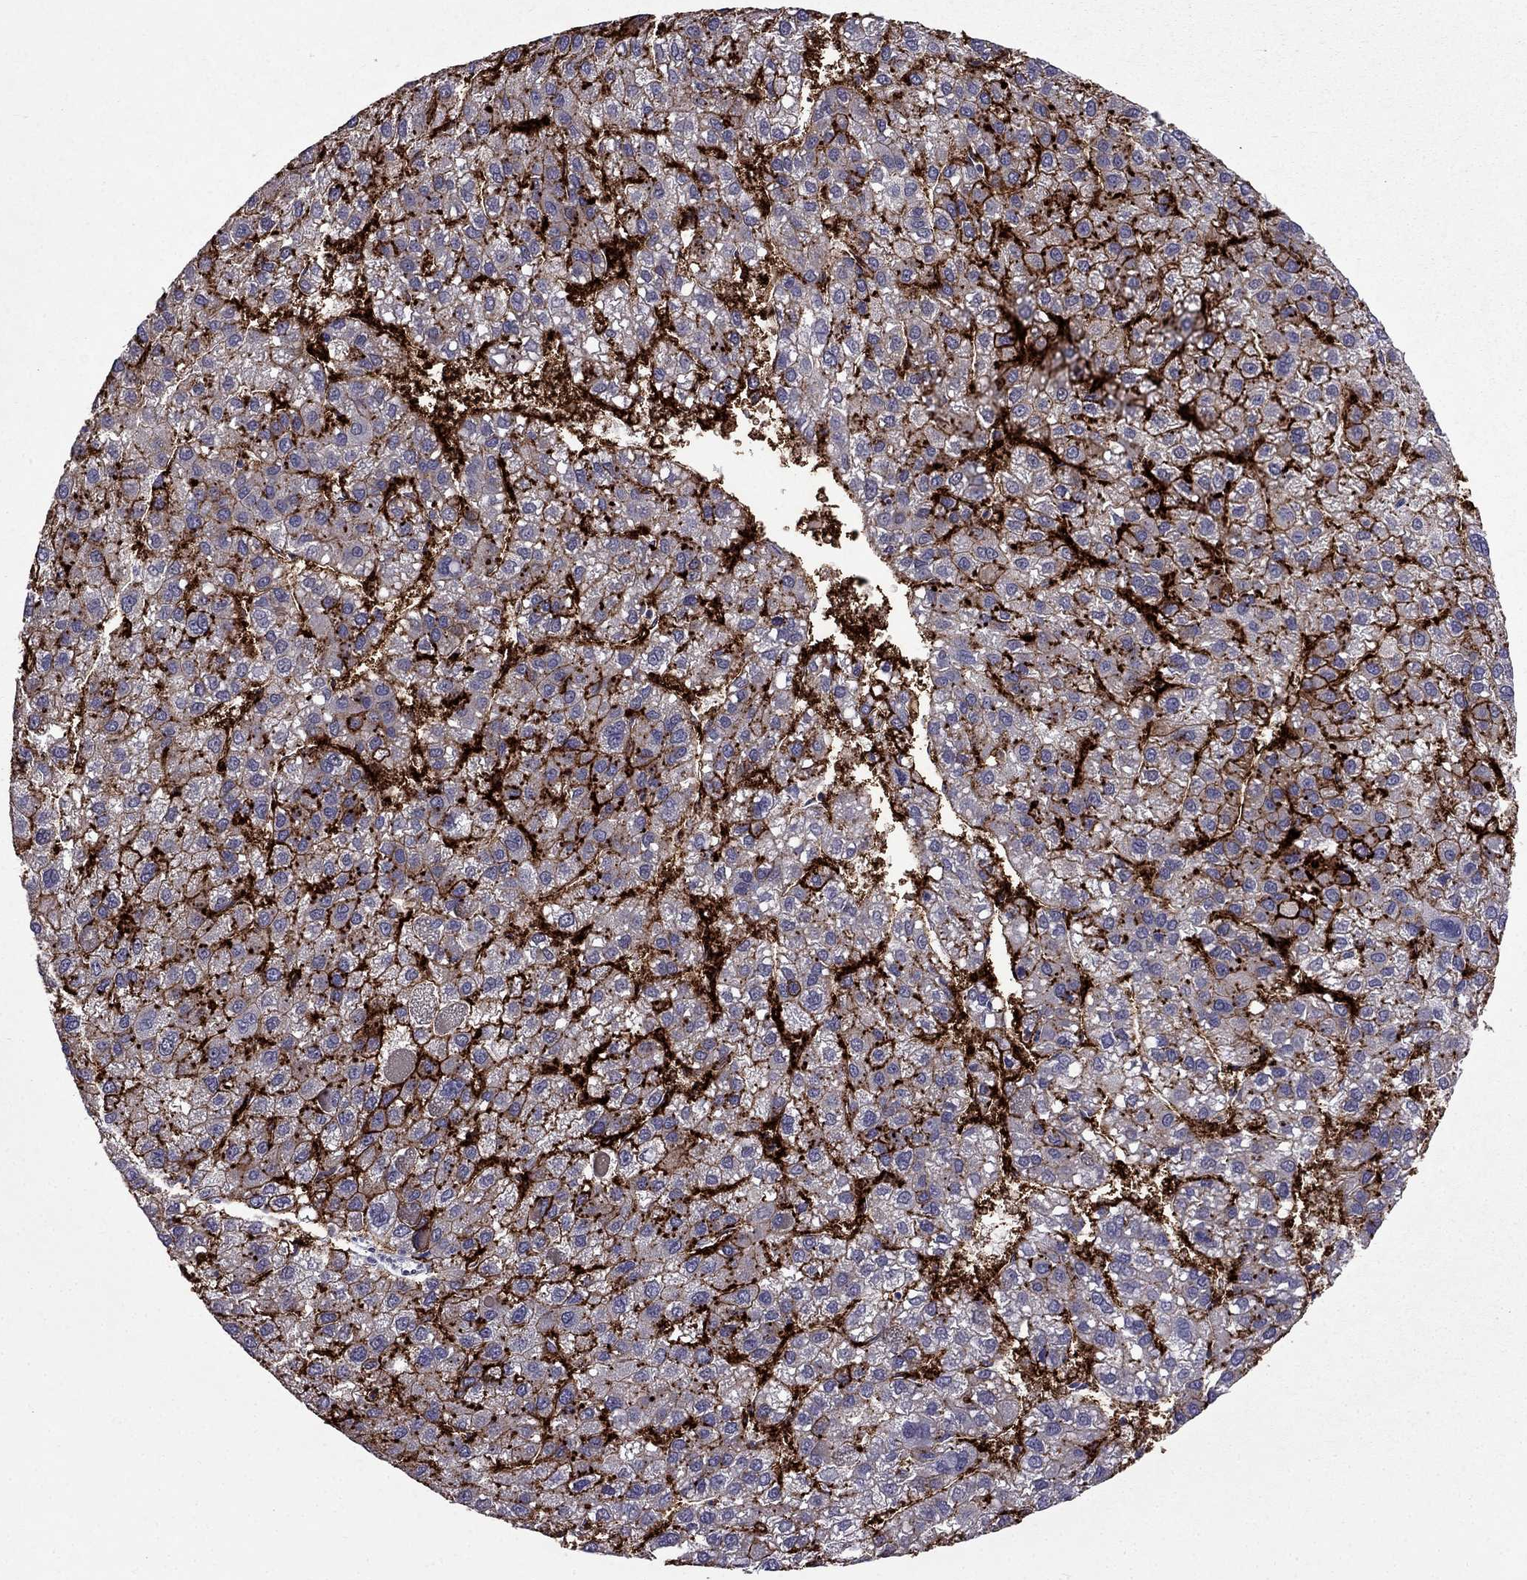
{"staining": {"intensity": "strong", "quantity": "25%-75%", "location": "cytoplasmic/membranous"}, "tissue": "liver cancer", "cell_type": "Tumor cells", "image_type": "cancer", "snomed": [{"axis": "morphology", "description": "Carcinoma, Hepatocellular, NOS"}, {"axis": "topography", "description": "Liver"}], "caption": "Protein expression by IHC exhibits strong cytoplasmic/membranous expression in approximately 25%-75% of tumor cells in liver hepatocellular carcinoma. The staining was performed using DAB (3,3'-diaminobenzidine), with brown indicating positive protein expression. Nuclei are stained blue with hematoxylin.", "gene": "AQP9", "patient": {"sex": "female", "age": 82}}